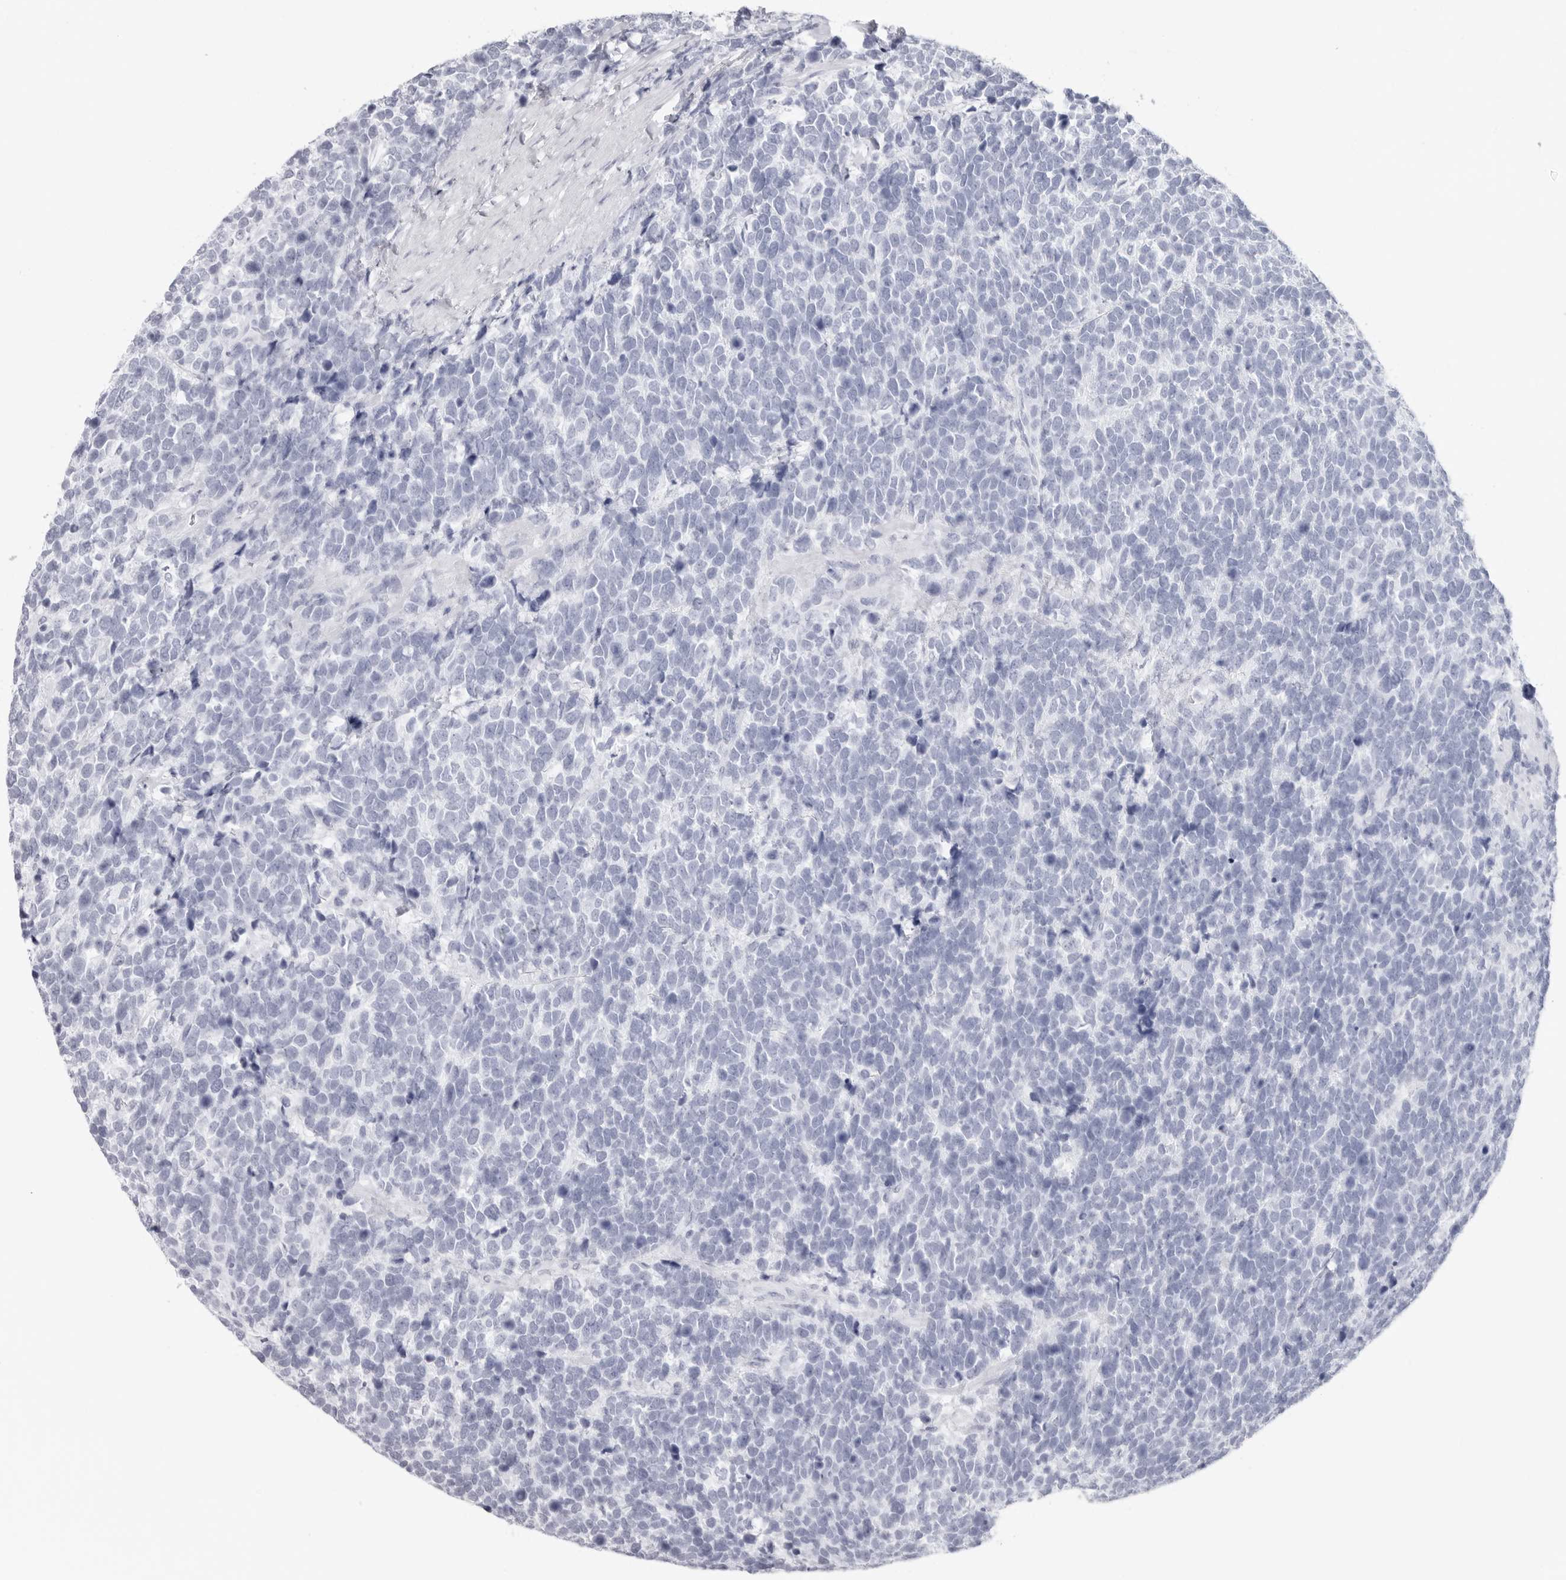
{"staining": {"intensity": "negative", "quantity": "none", "location": "none"}, "tissue": "urothelial cancer", "cell_type": "Tumor cells", "image_type": "cancer", "snomed": [{"axis": "morphology", "description": "Urothelial carcinoma, High grade"}, {"axis": "topography", "description": "Urinary bladder"}], "caption": "DAB (3,3'-diaminobenzidine) immunohistochemical staining of high-grade urothelial carcinoma displays no significant expression in tumor cells.", "gene": "CST2", "patient": {"sex": "female", "age": 82}}